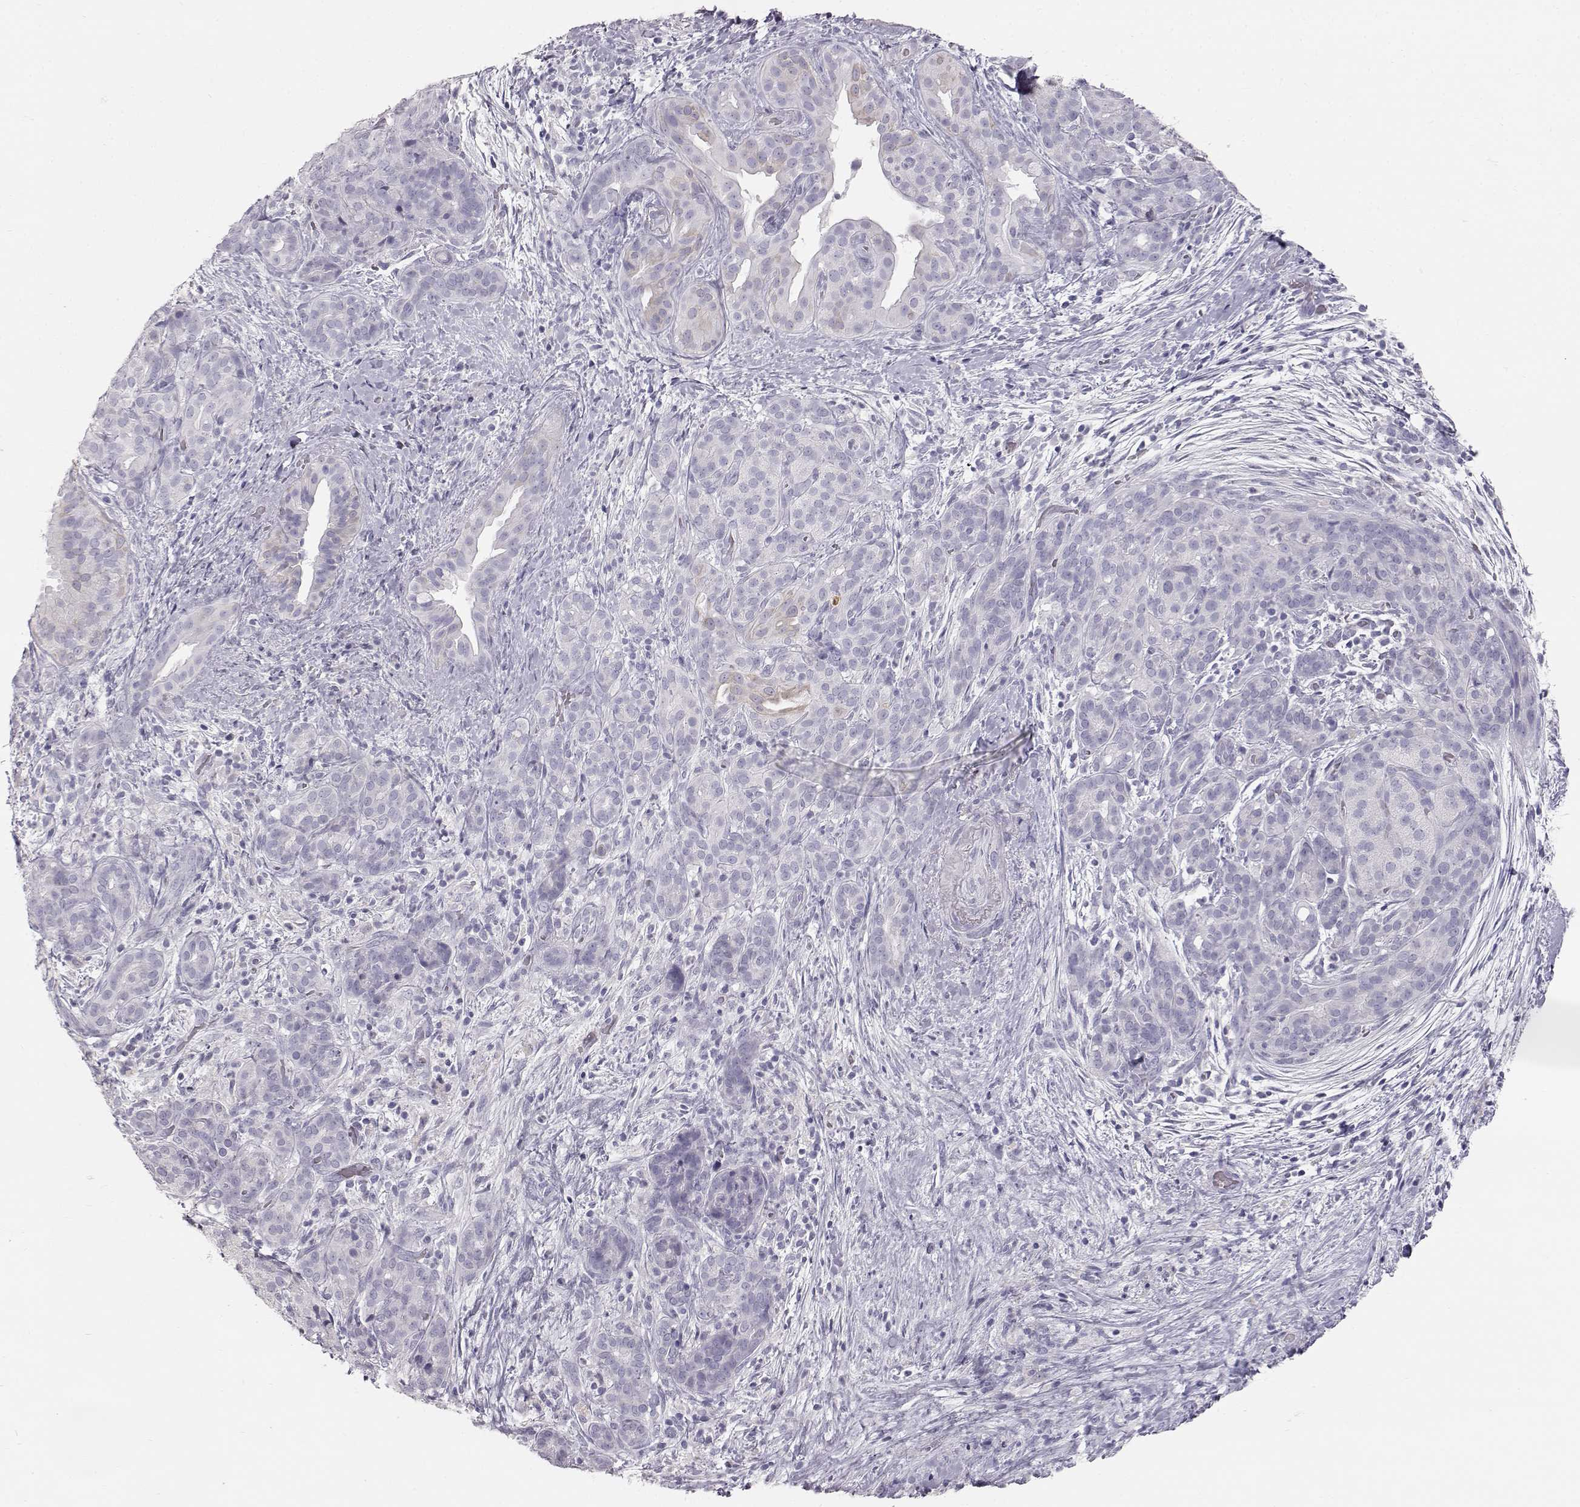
{"staining": {"intensity": "negative", "quantity": "none", "location": "none"}, "tissue": "pancreatic cancer", "cell_type": "Tumor cells", "image_type": "cancer", "snomed": [{"axis": "morphology", "description": "Adenocarcinoma, NOS"}, {"axis": "topography", "description": "Pancreas"}], "caption": "A photomicrograph of pancreatic adenocarcinoma stained for a protein exhibits no brown staining in tumor cells.", "gene": "KRT33A", "patient": {"sex": "male", "age": 44}}